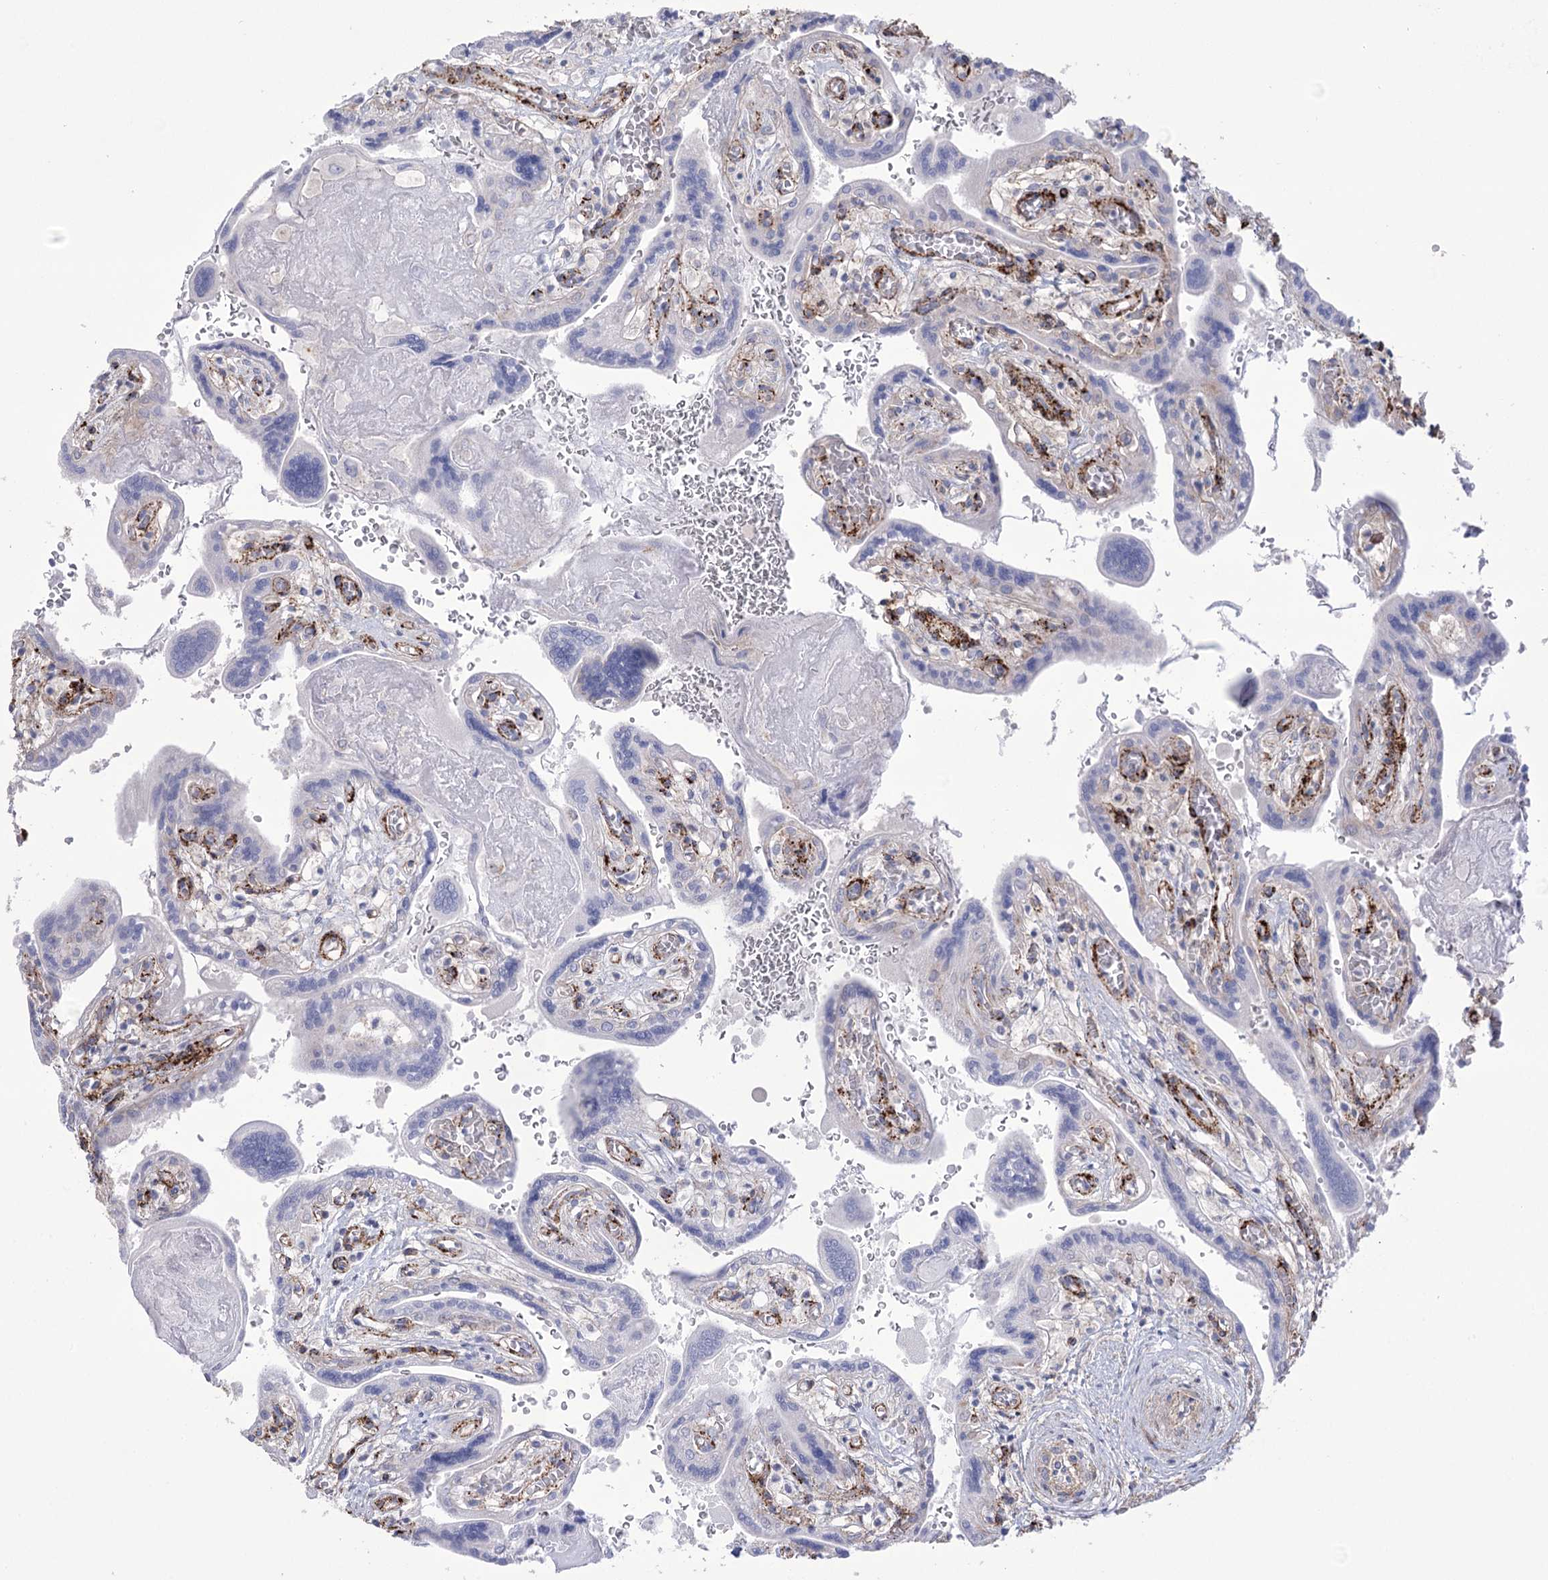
{"staining": {"intensity": "moderate", "quantity": "<25%", "location": "cytoplasmic/membranous"}, "tissue": "placenta", "cell_type": "Trophoblastic cells", "image_type": "normal", "snomed": [{"axis": "morphology", "description": "Normal tissue, NOS"}, {"axis": "topography", "description": "Placenta"}], "caption": "Placenta stained with DAB (3,3'-diaminobenzidine) immunohistochemistry (IHC) shows low levels of moderate cytoplasmic/membranous expression in about <25% of trophoblastic cells.", "gene": "FAM216A", "patient": {"sex": "female", "age": 37}}